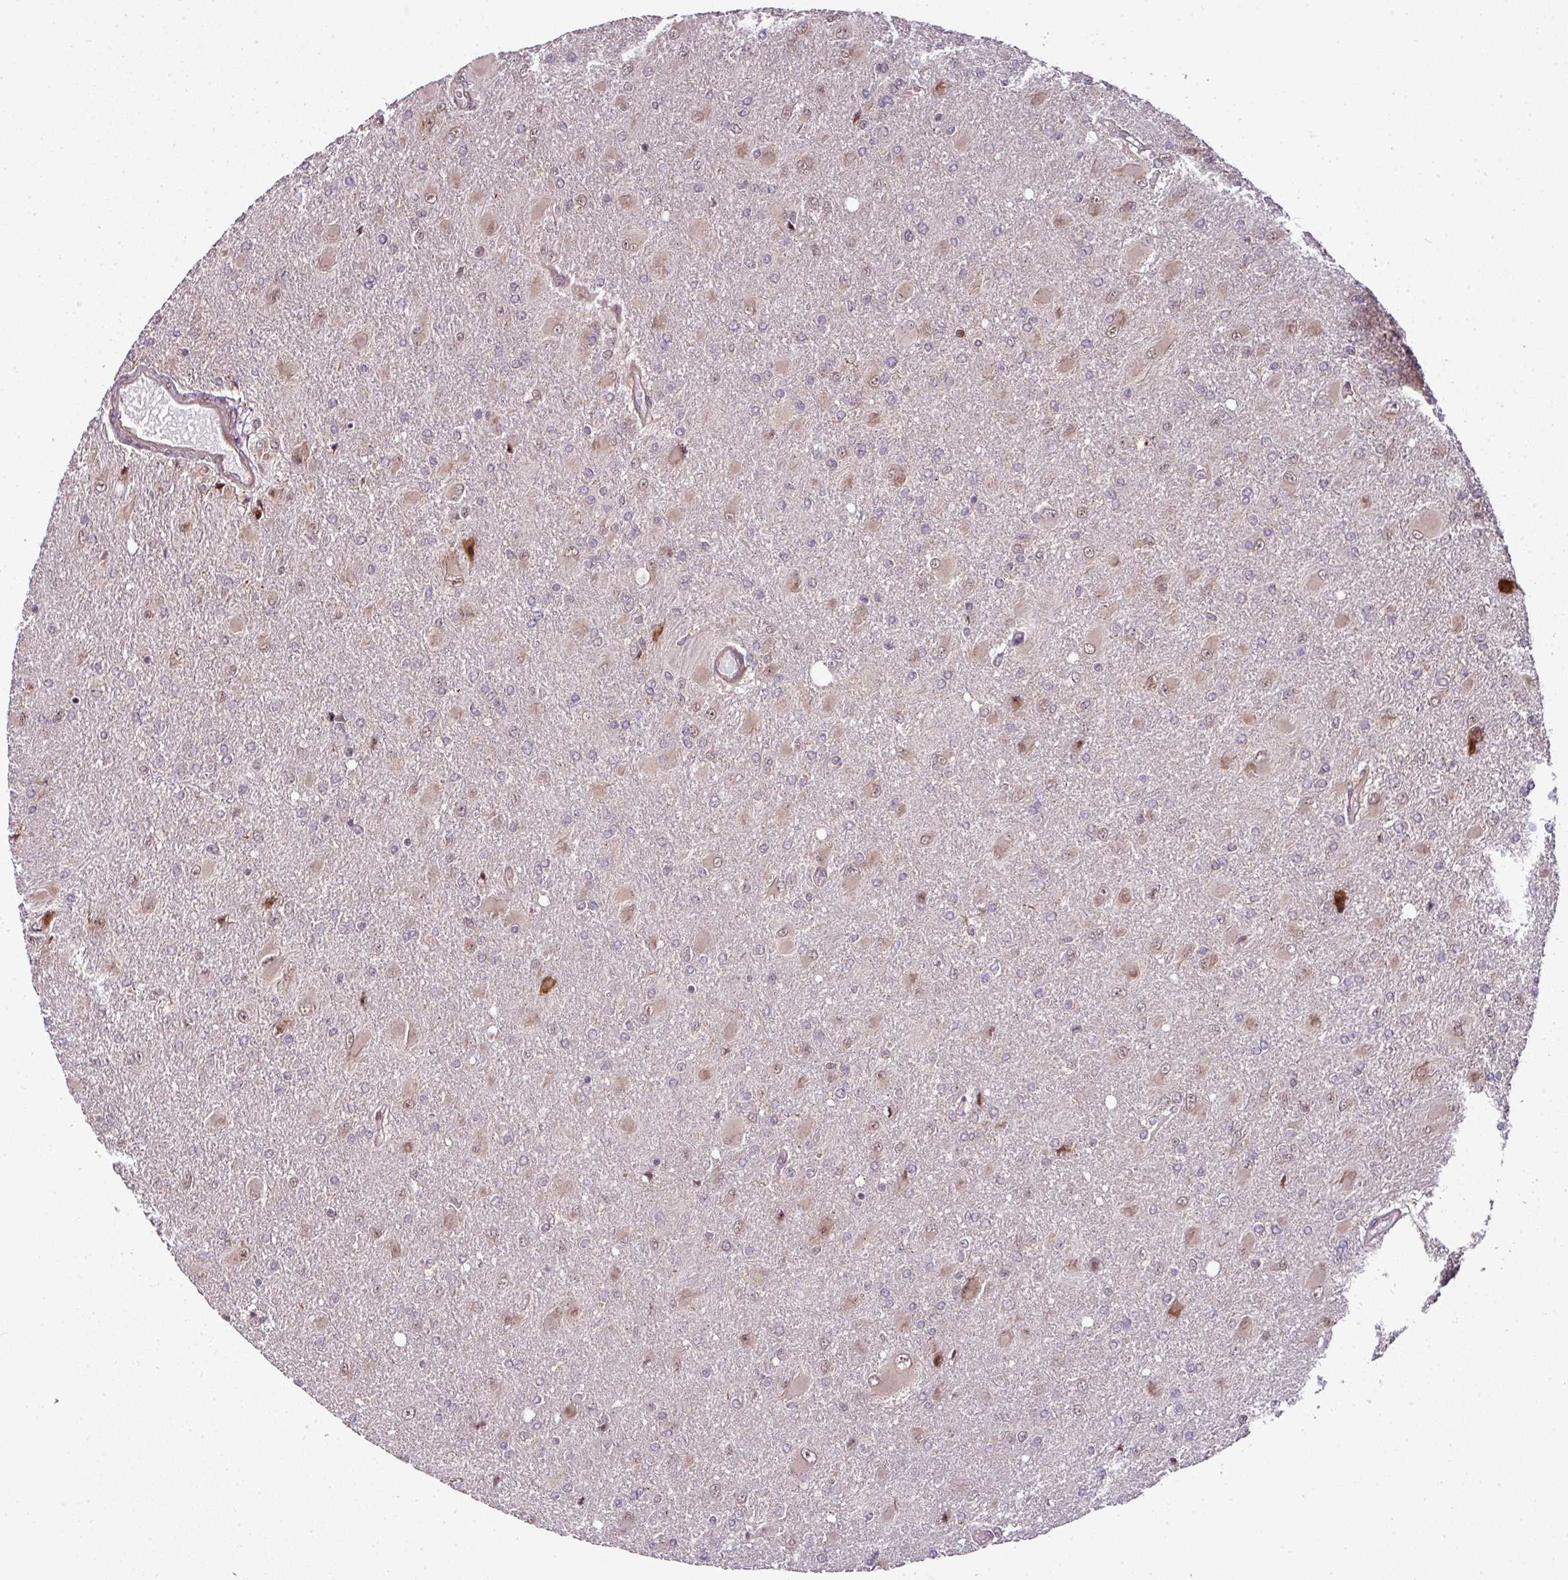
{"staining": {"intensity": "moderate", "quantity": ">75%", "location": "nuclear"}, "tissue": "glioma", "cell_type": "Tumor cells", "image_type": "cancer", "snomed": [{"axis": "morphology", "description": "Glioma, malignant, High grade"}, {"axis": "topography", "description": "Brain"}], "caption": "An immunohistochemistry (IHC) micrograph of tumor tissue is shown. Protein staining in brown highlights moderate nuclear positivity in malignant glioma (high-grade) within tumor cells.", "gene": "ATAT1", "patient": {"sex": "male", "age": 67}}